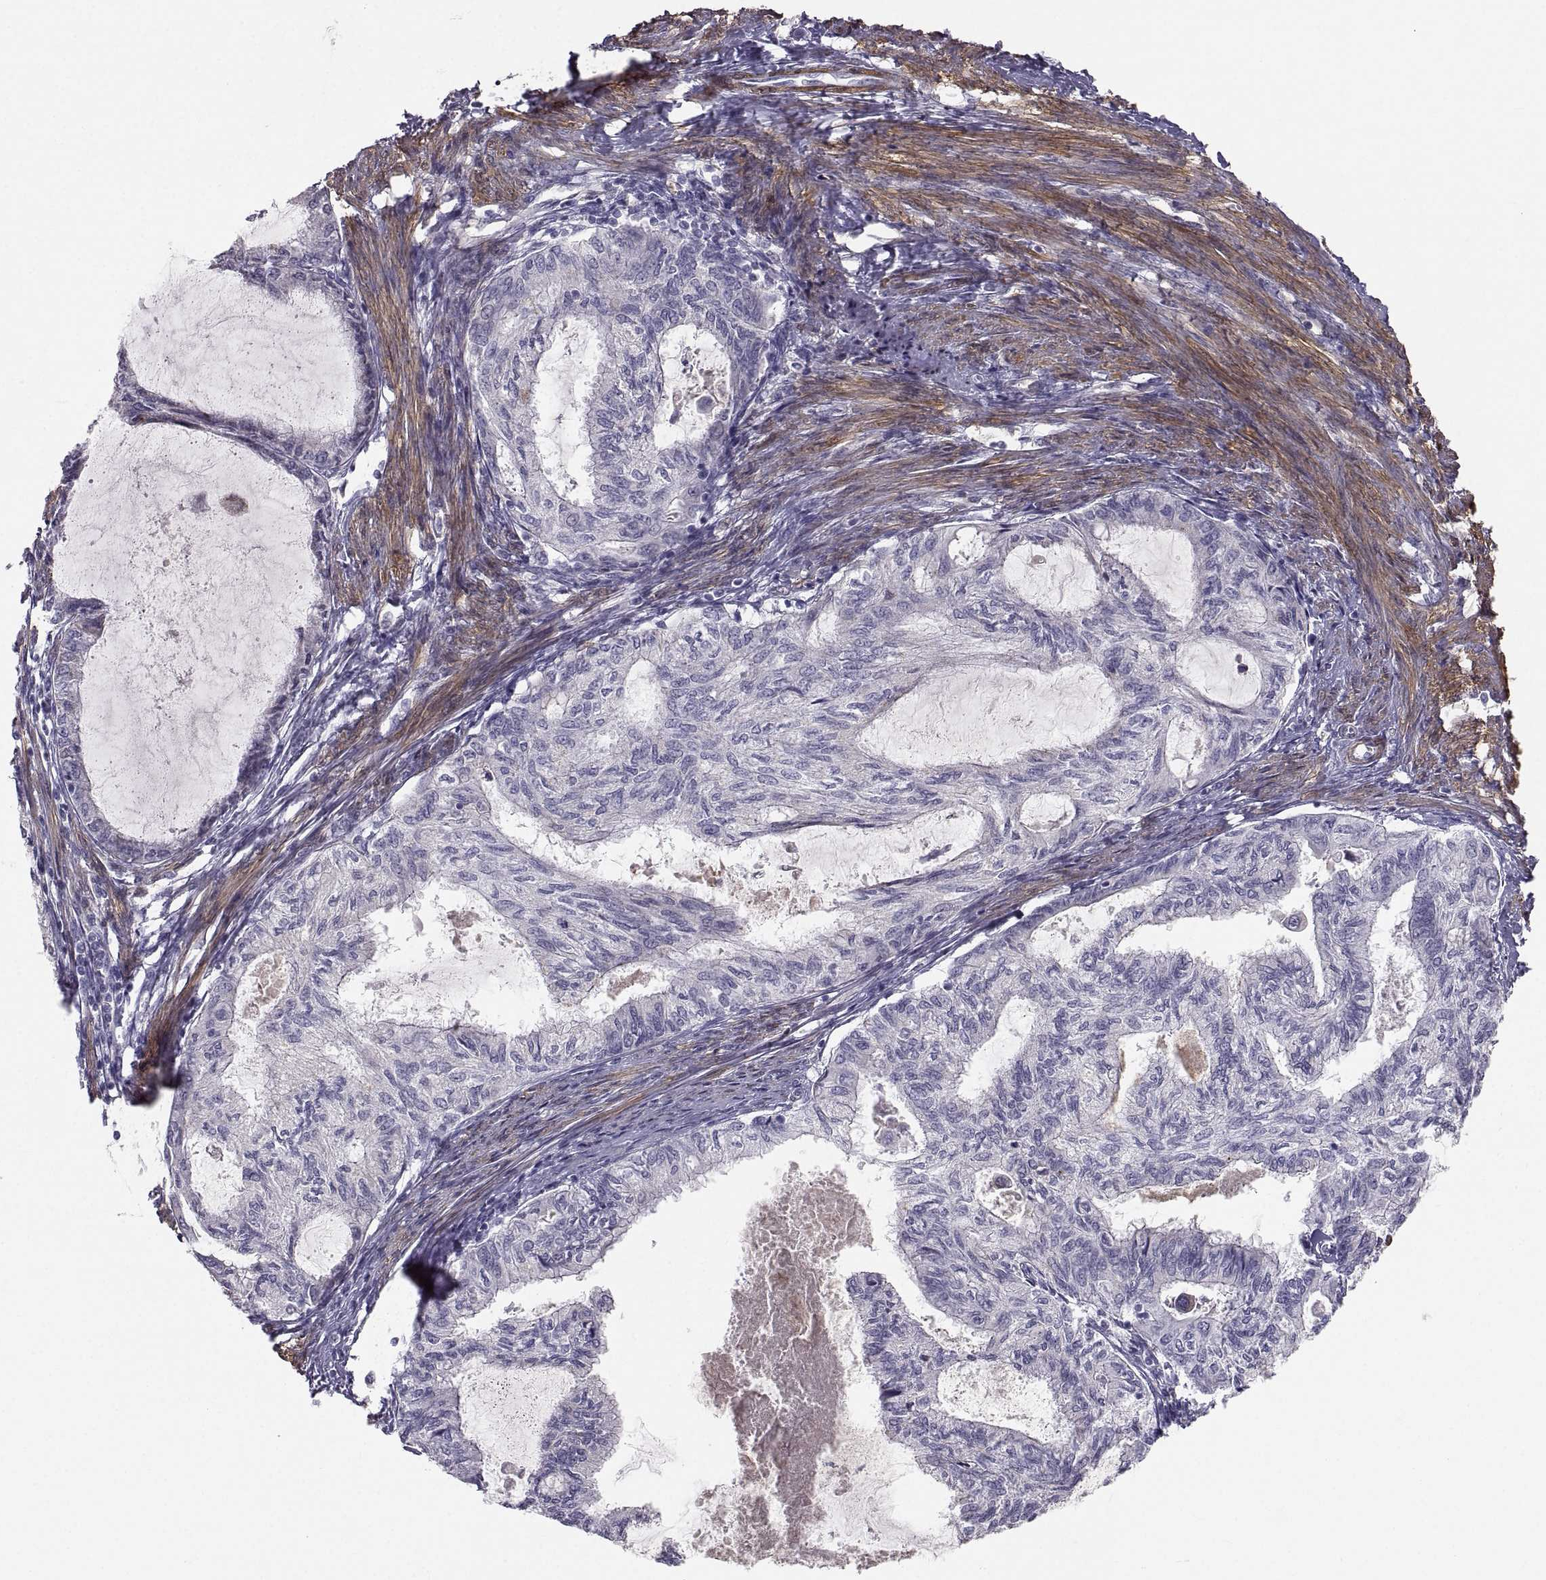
{"staining": {"intensity": "negative", "quantity": "none", "location": "none"}, "tissue": "endometrial cancer", "cell_type": "Tumor cells", "image_type": "cancer", "snomed": [{"axis": "morphology", "description": "Adenocarcinoma, NOS"}, {"axis": "topography", "description": "Endometrium"}], "caption": "This is an immunohistochemistry (IHC) micrograph of endometrial cancer (adenocarcinoma). There is no staining in tumor cells.", "gene": "PGM5", "patient": {"sex": "female", "age": 86}}